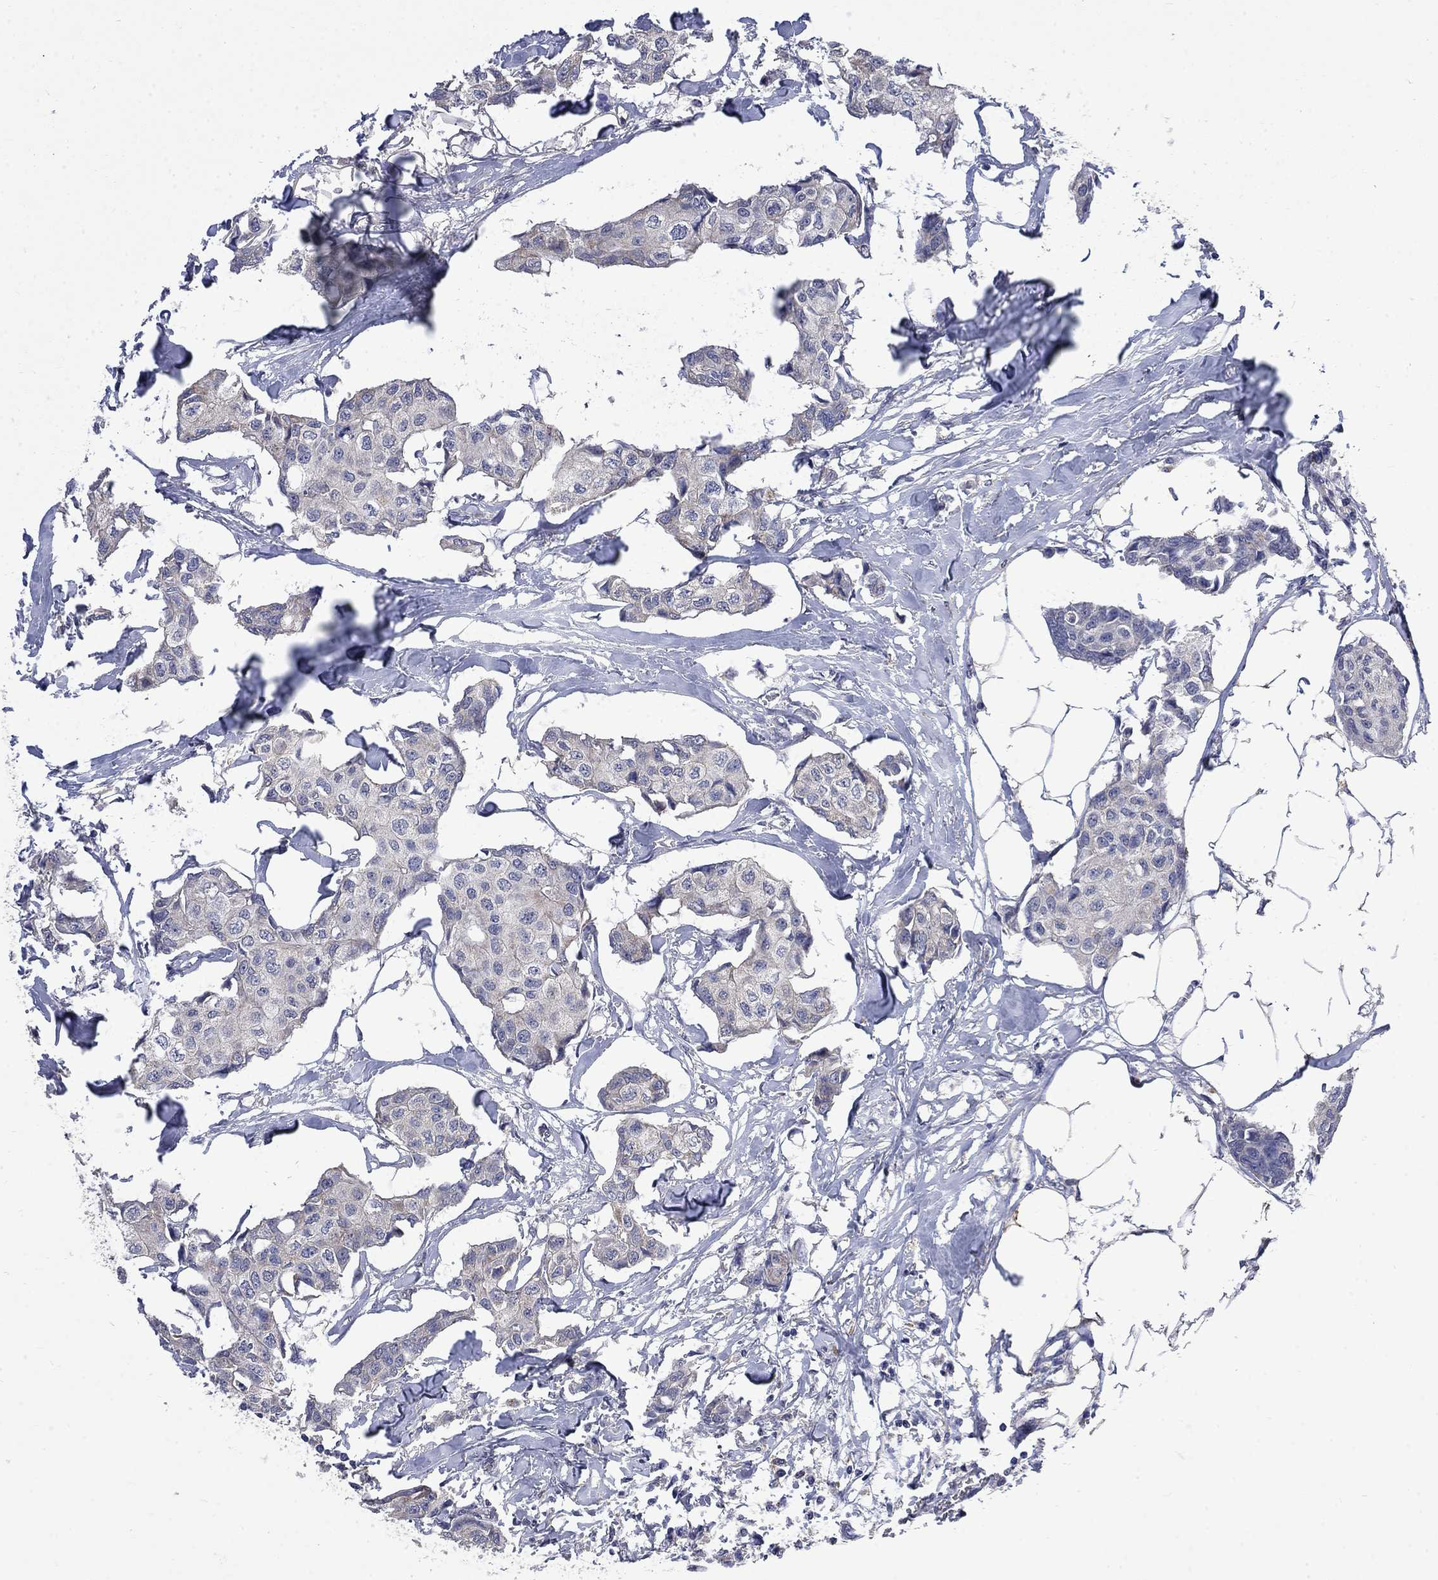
{"staining": {"intensity": "negative", "quantity": "none", "location": "none"}, "tissue": "breast cancer", "cell_type": "Tumor cells", "image_type": "cancer", "snomed": [{"axis": "morphology", "description": "Duct carcinoma"}, {"axis": "topography", "description": "Breast"}], "caption": "The IHC photomicrograph has no significant positivity in tumor cells of breast infiltrating ductal carcinoma tissue.", "gene": "HSPA12A", "patient": {"sex": "female", "age": 80}}